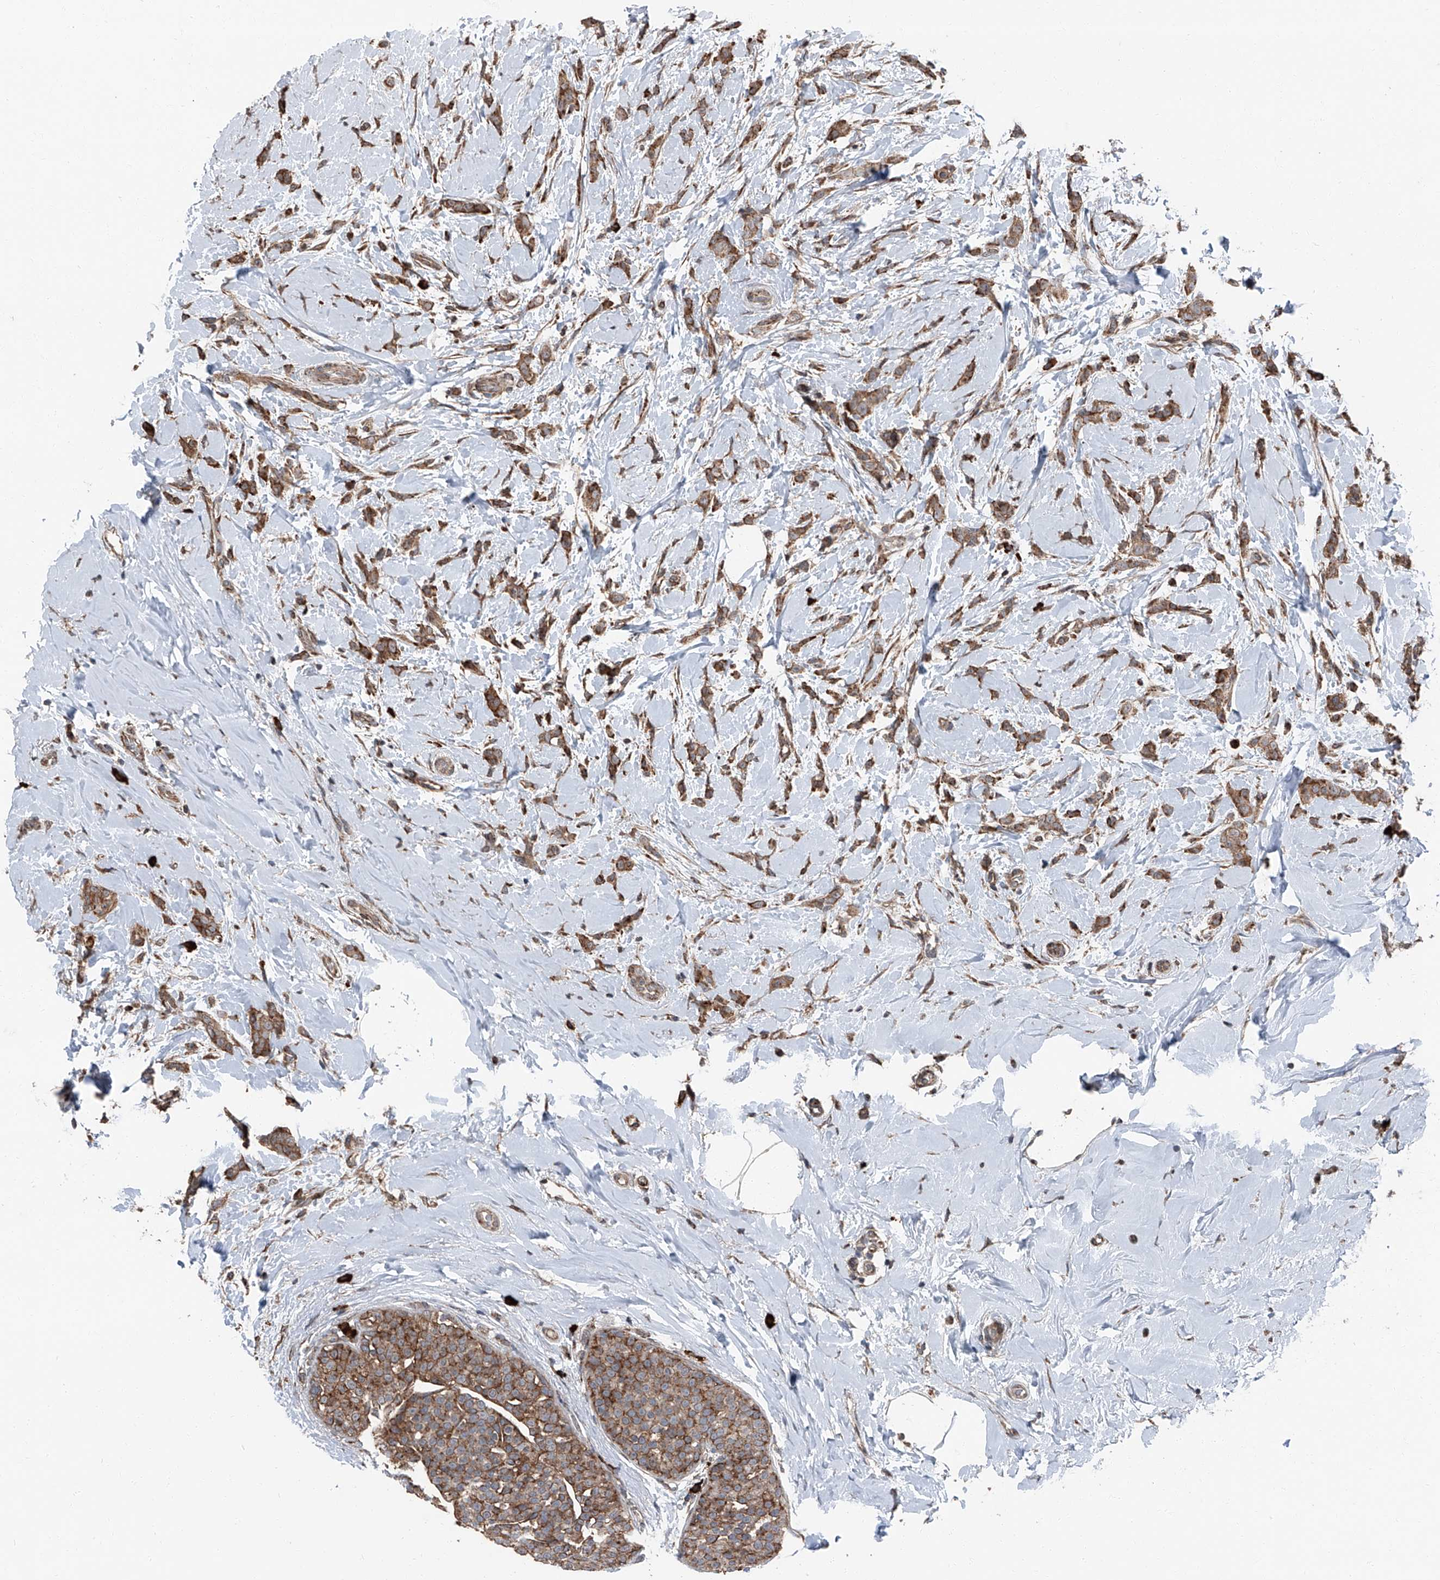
{"staining": {"intensity": "moderate", "quantity": ">75%", "location": "cytoplasmic/membranous"}, "tissue": "breast cancer", "cell_type": "Tumor cells", "image_type": "cancer", "snomed": [{"axis": "morphology", "description": "Lobular carcinoma, in situ"}, {"axis": "morphology", "description": "Lobular carcinoma"}, {"axis": "topography", "description": "Breast"}], "caption": "Breast cancer (lobular carcinoma) stained with a brown dye demonstrates moderate cytoplasmic/membranous positive expression in about >75% of tumor cells.", "gene": "LIMK1", "patient": {"sex": "female", "age": 41}}